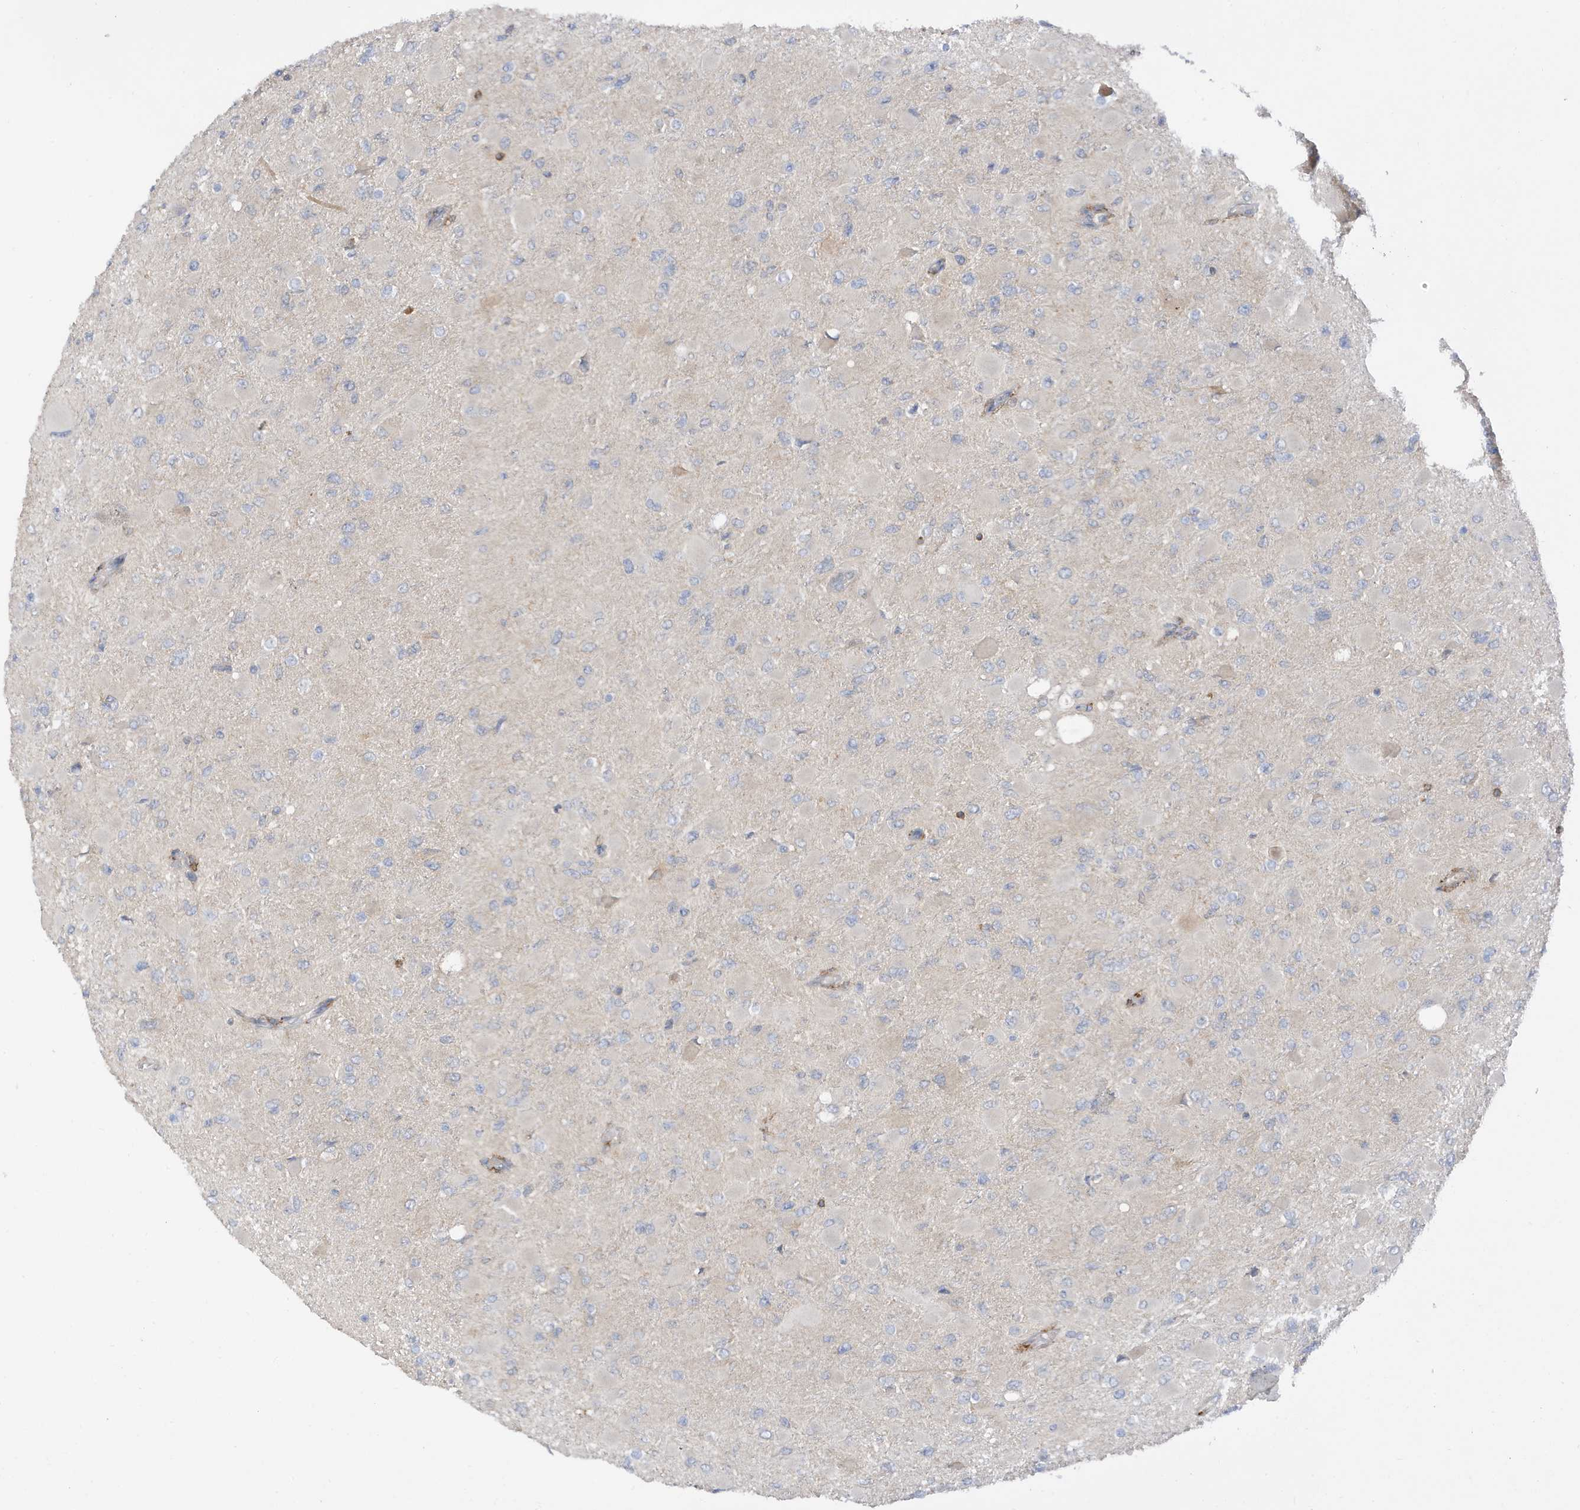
{"staining": {"intensity": "negative", "quantity": "none", "location": "none"}, "tissue": "glioma", "cell_type": "Tumor cells", "image_type": "cancer", "snomed": [{"axis": "morphology", "description": "Glioma, malignant, High grade"}, {"axis": "topography", "description": "Cerebral cortex"}], "caption": "Immunohistochemistry (IHC) image of human glioma stained for a protein (brown), which reveals no expression in tumor cells.", "gene": "PHACTR2", "patient": {"sex": "female", "age": 36}}